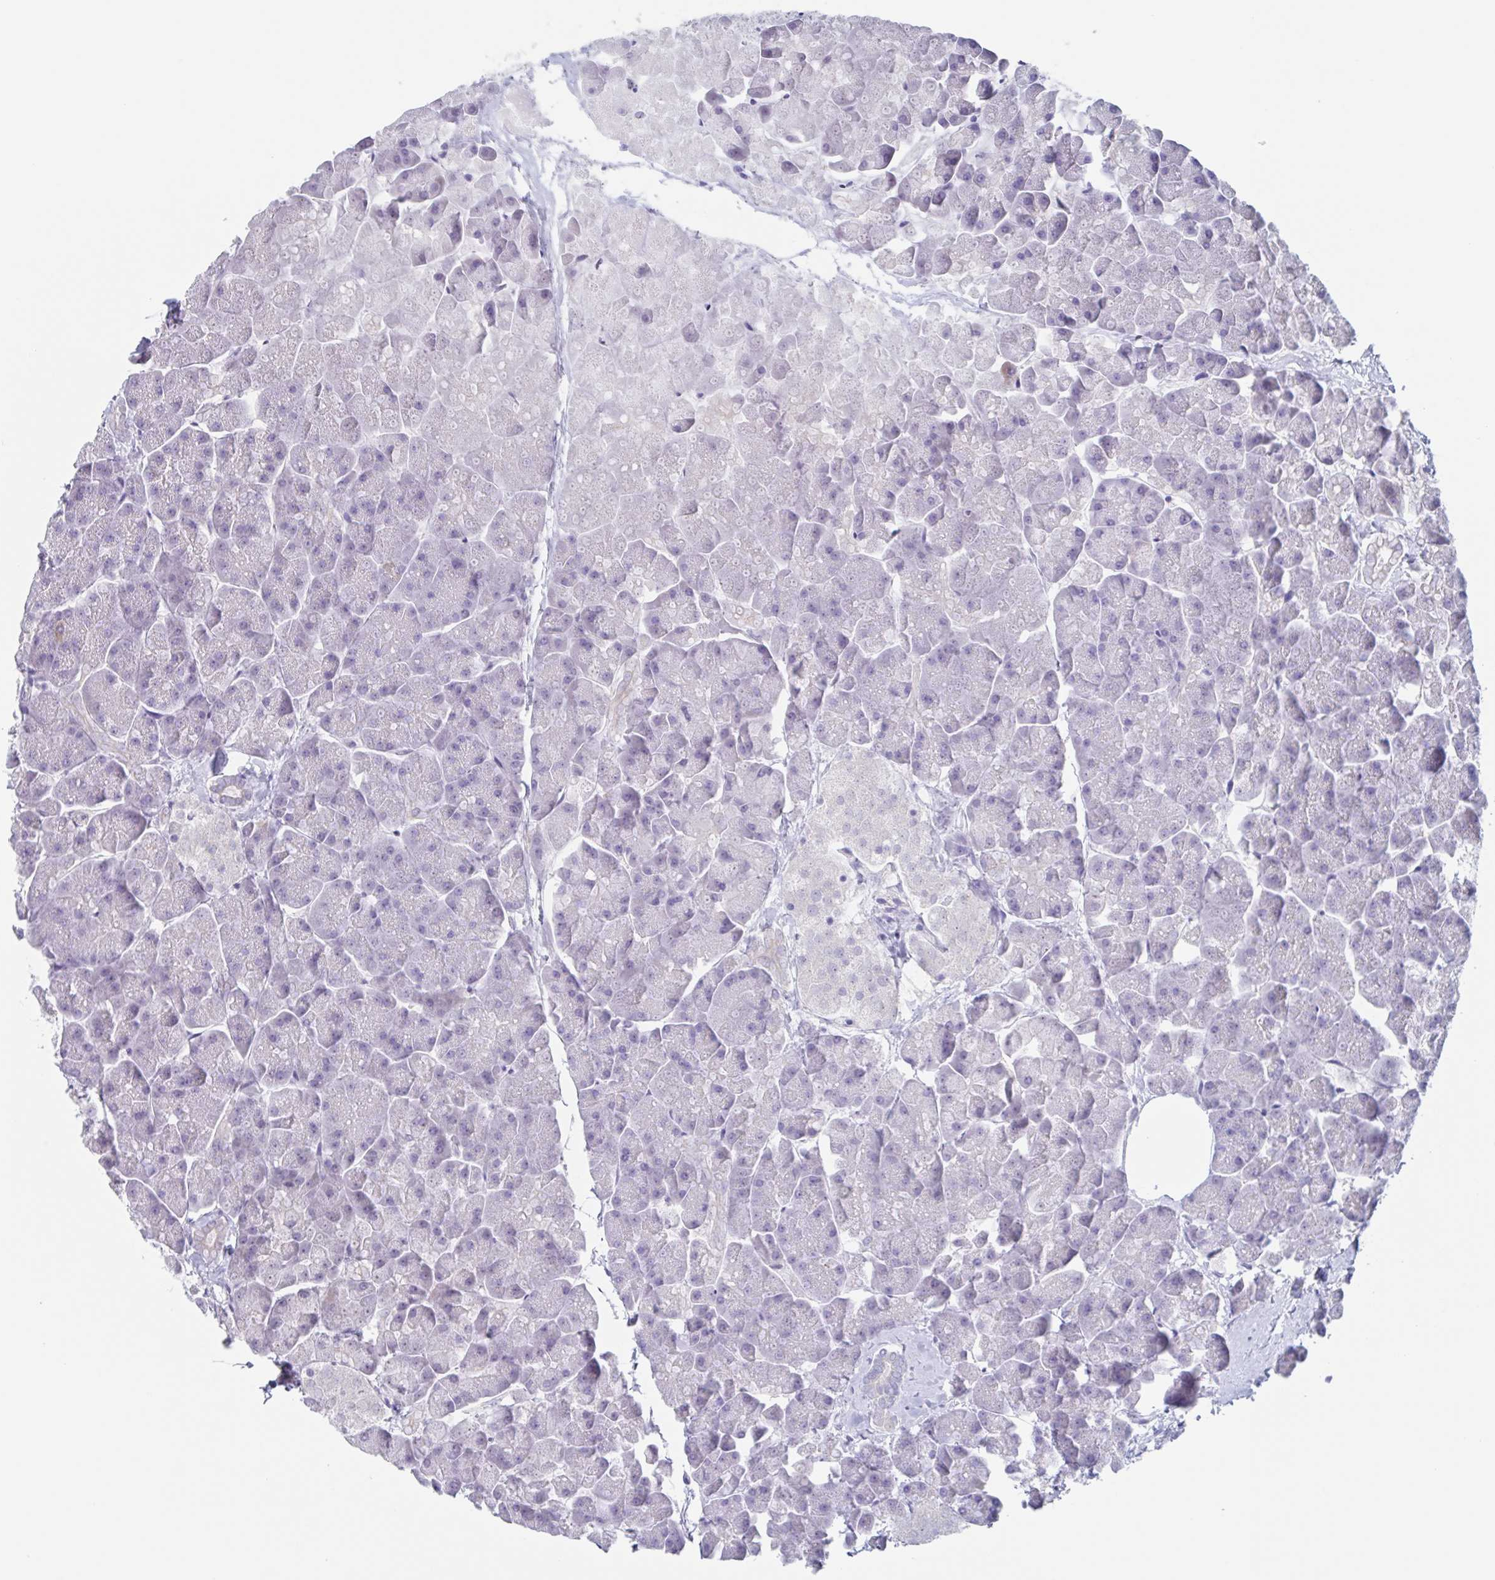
{"staining": {"intensity": "negative", "quantity": "none", "location": "none"}, "tissue": "pancreas", "cell_type": "Exocrine glandular cells", "image_type": "normal", "snomed": [{"axis": "morphology", "description": "Normal tissue, NOS"}, {"axis": "topography", "description": "Pancreas"}, {"axis": "topography", "description": "Peripheral nerve tissue"}], "caption": "IHC micrograph of unremarkable pancreas: pancreas stained with DAB displays no significant protein expression in exocrine glandular cells. The staining was performed using DAB (3,3'-diaminobenzidine) to visualize the protein expression in brown, while the nuclei were stained in blue with hematoxylin (Magnification: 20x).", "gene": "NOXRED1", "patient": {"sex": "male", "age": 54}}